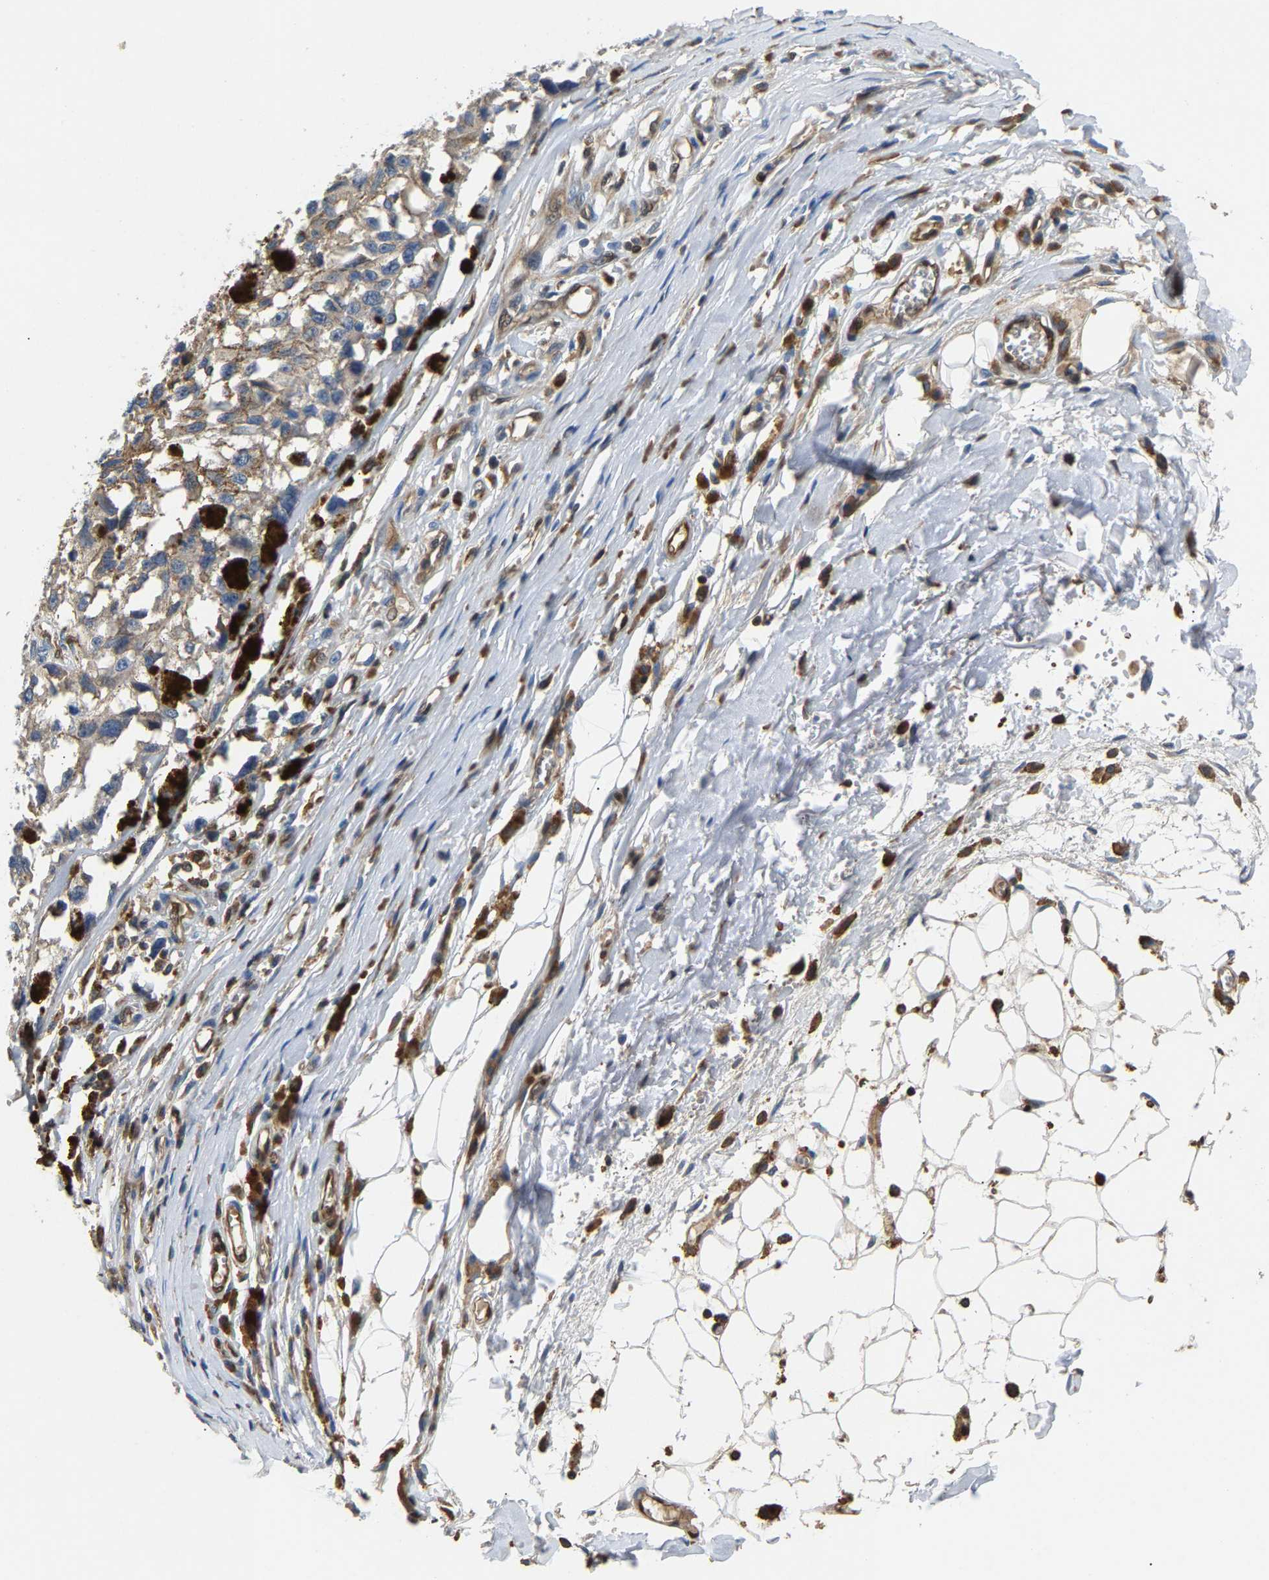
{"staining": {"intensity": "weak", "quantity": ">75%", "location": "cytoplasmic/membranous"}, "tissue": "melanoma", "cell_type": "Tumor cells", "image_type": "cancer", "snomed": [{"axis": "morphology", "description": "Malignant melanoma, Metastatic site"}, {"axis": "topography", "description": "Lymph node"}], "caption": "IHC (DAB (3,3'-diaminobenzidine)) staining of malignant melanoma (metastatic site) demonstrates weak cytoplasmic/membranous protein positivity in approximately >75% of tumor cells.", "gene": "GIMAP7", "patient": {"sex": "male", "age": 59}}